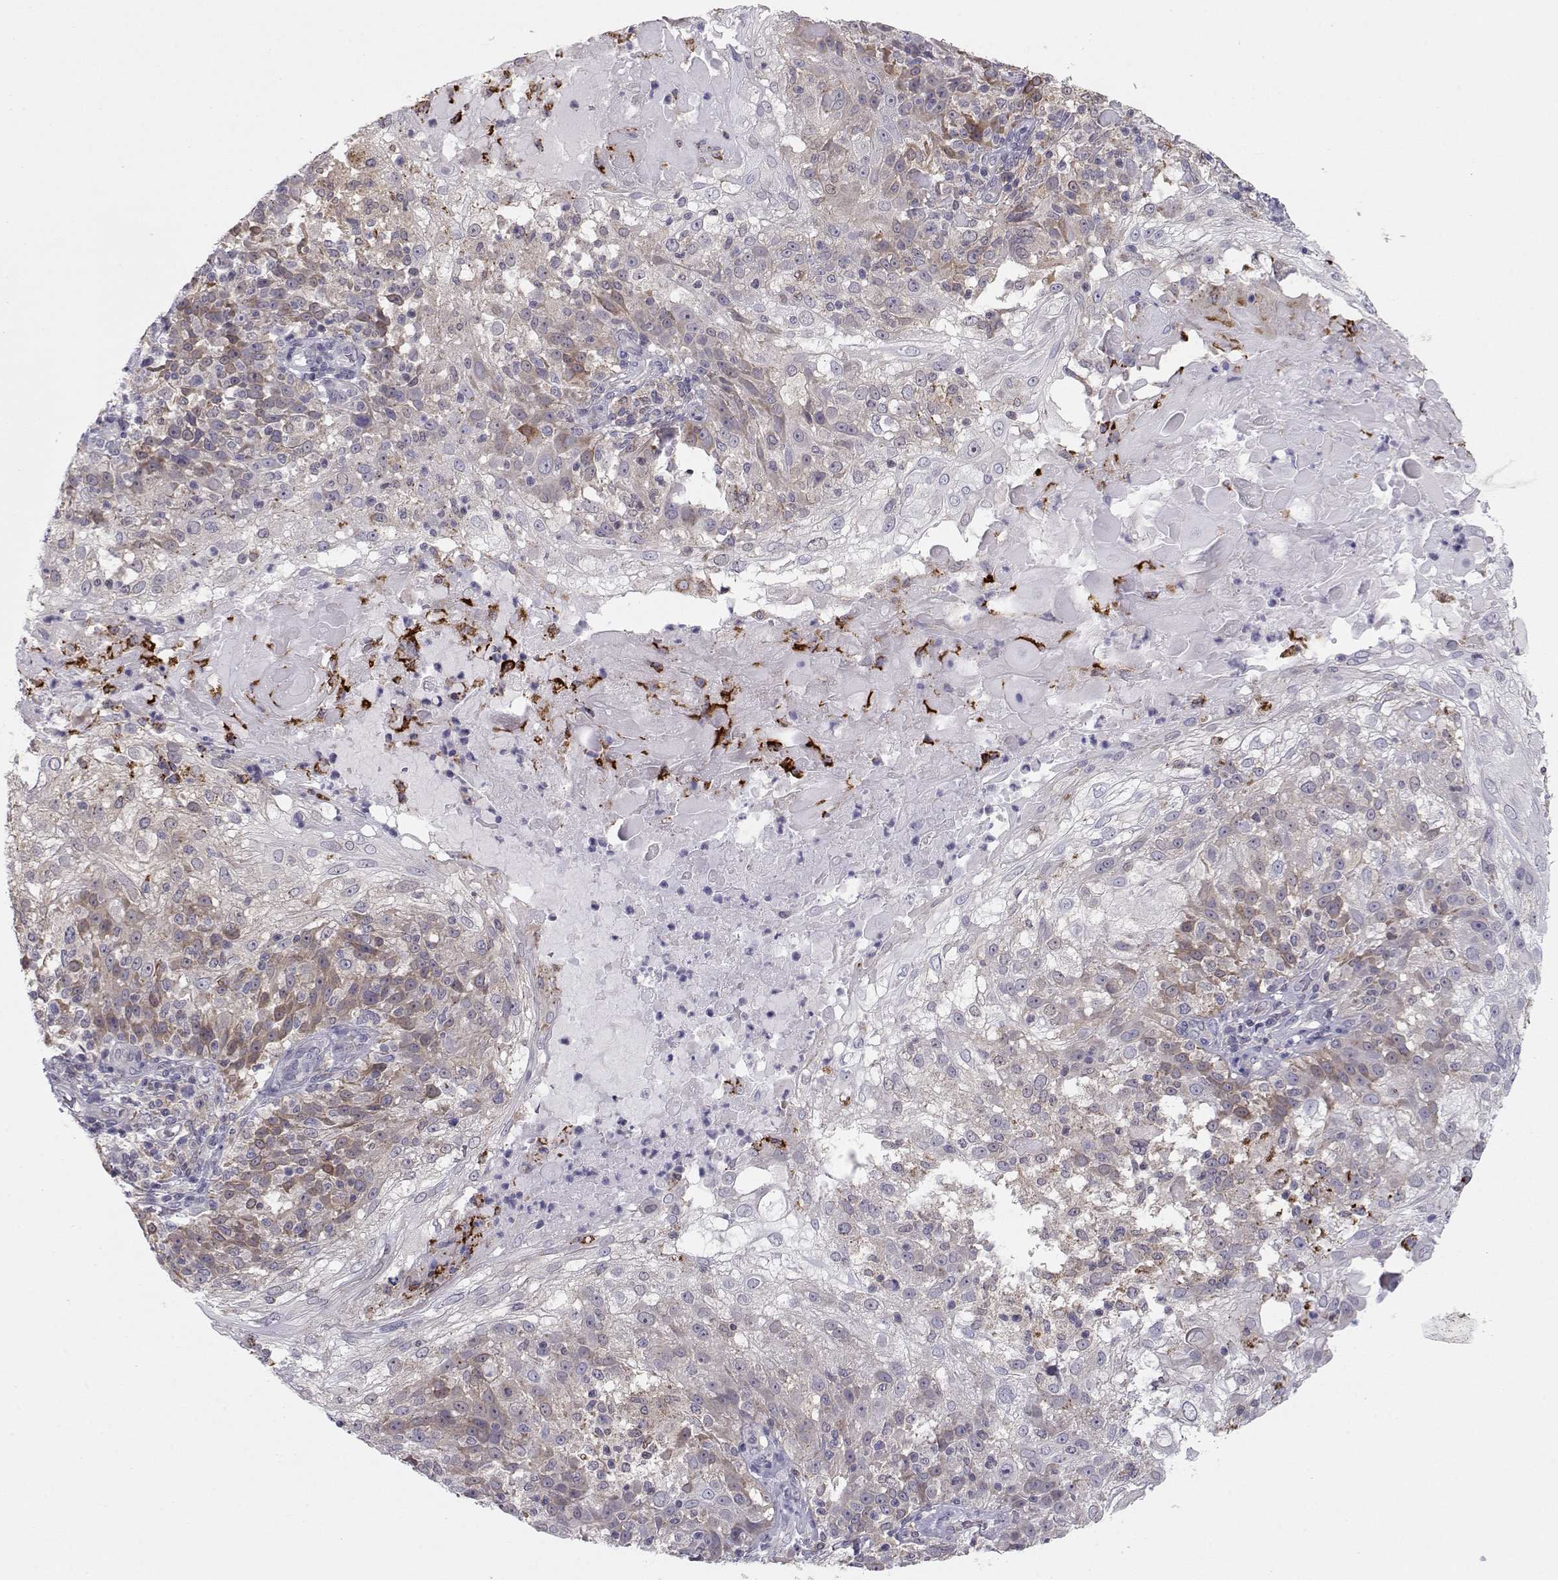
{"staining": {"intensity": "weak", "quantity": "25%-75%", "location": "cytoplasmic/membranous"}, "tissue": "skin cancer", "cell_type": "Tumor cells", "image_type": "cancer", "snomed": [{"axis": "morphology", "description": "Normal tissue, NOS"}, {"axis": "morphology", "description": "Squamous cell carcinoma, NOS"}, {"axis": "topography", "description": "Skin"}], "caption": "A high-resolution micrograph shows immunohistochemistry (IHC) staining of skin squamous cell carcinoma, which reveals weak cytoplasmic/membranous expression in about 25%-75% of tumor cells.", "gene": "NPVF", "patient": {"sex": "female", "age": 83}}